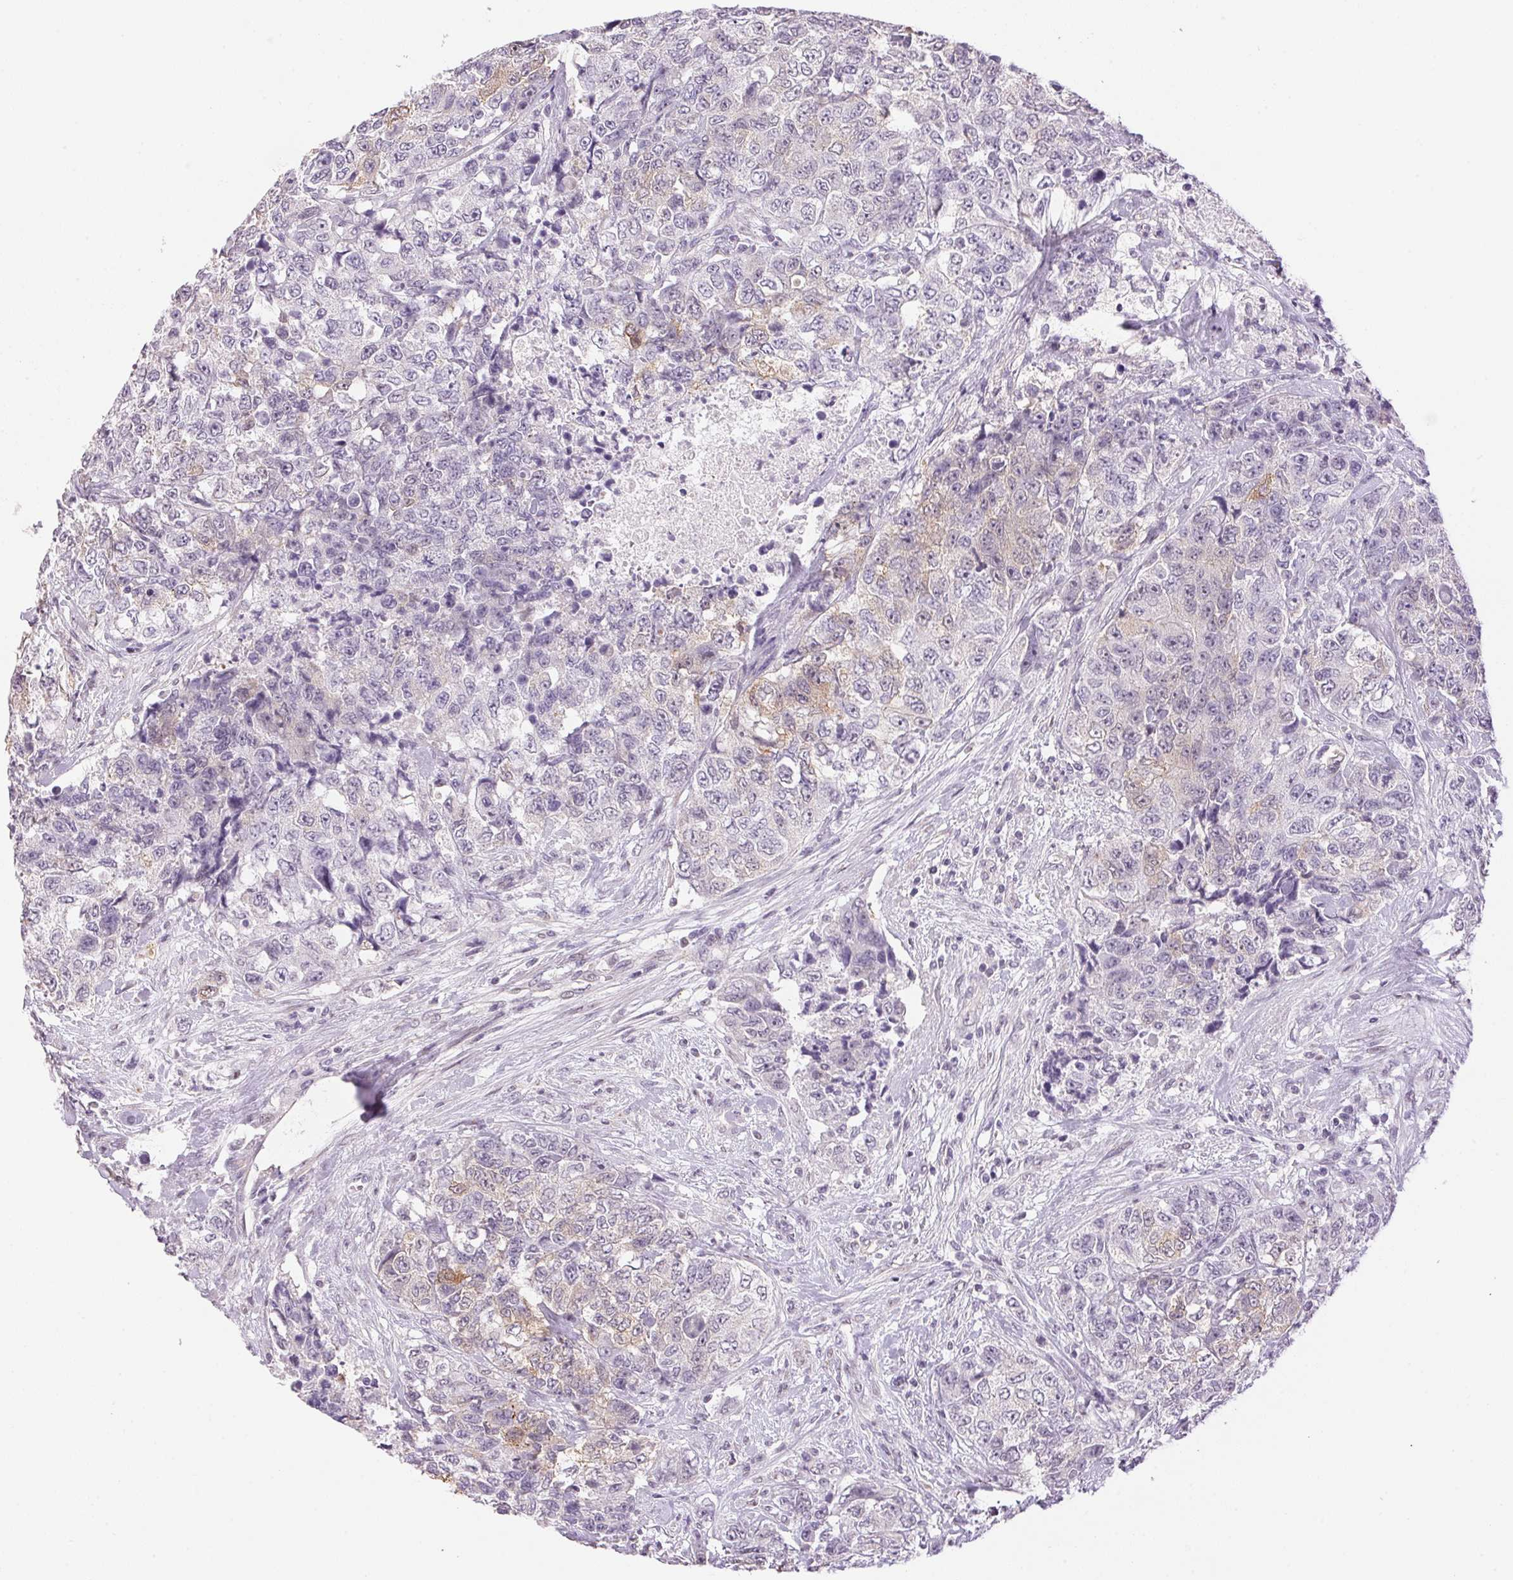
{"staining": {"intensity": "weak", "quantity": "<25%", "location": "cytoplasmic/membranous"}, "tissue": "urothelial cancer", "cell_type": "Tumor cells", "image_type": "cancer", "snomed": [{"axis": "morphology", "description": "Urothelial carcinoma, High grade"}, {"axis": "topography", "description": "Urinary bladder"}], "caption": "A micrograph of high-grade urothelial carcinoma stained for a protein exhibits no brown staining in tumor cells.", "gene": "GYG2", "patient": {"sex": "female", "age": 78}}